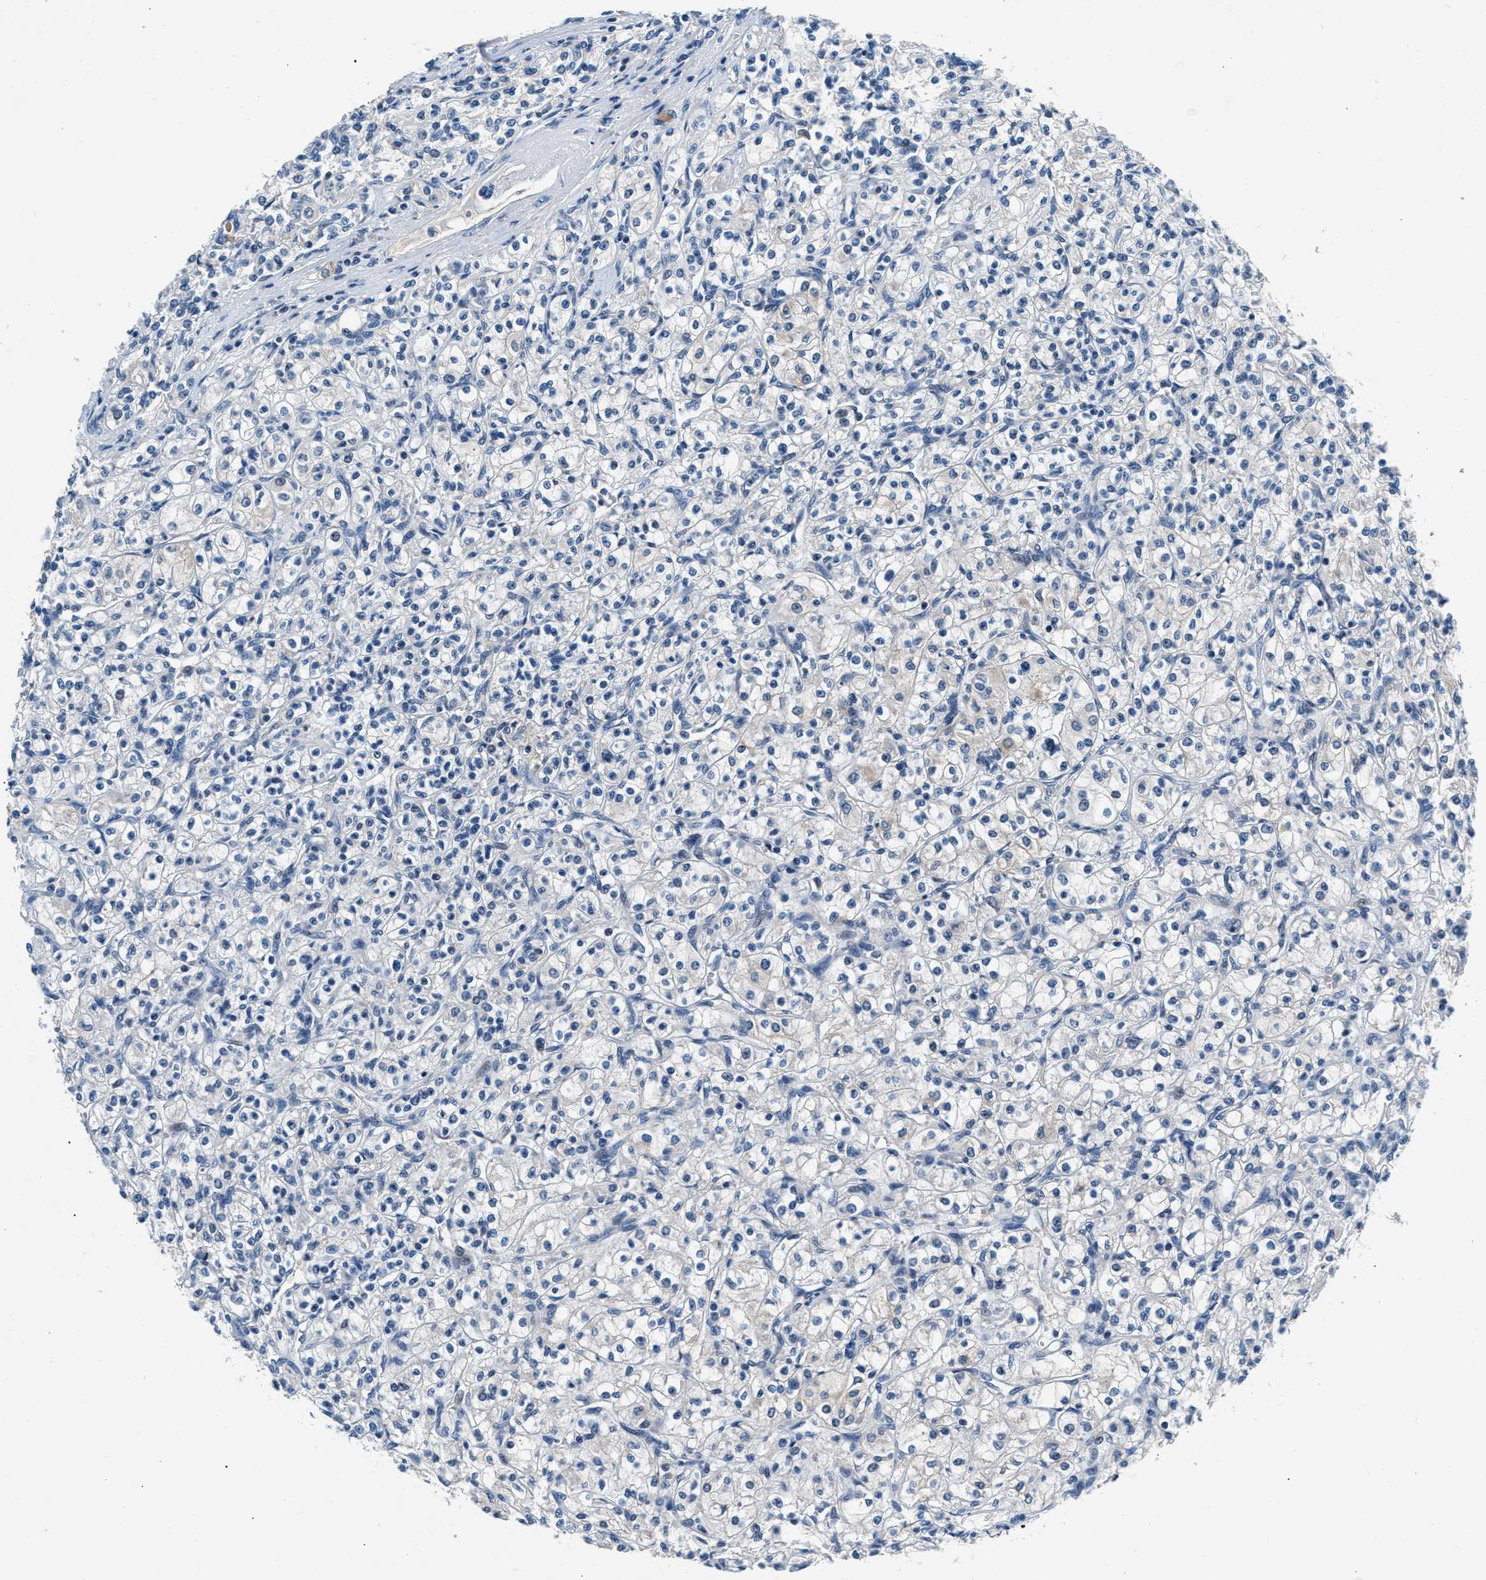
{"staining": {"intensity": "negative", "quantity": "none", "location": "none"}, "tissue": "renal cancer", "cell_type": "Tumor cells", "image_type": "cancer", "snomed": [{"axis": "morphology", "description": "Adenocarcinoma, NOS"}, {"axis": "topography", "description": "Kidney"}], "caption": "This is a photomicrograph of immunohistochemistry staining of renal cancer (adenocarcinoma), which shows no expression in tumor cells.", "gene": "DENND6B", "patient": {"sex": "male", "age": 77}}